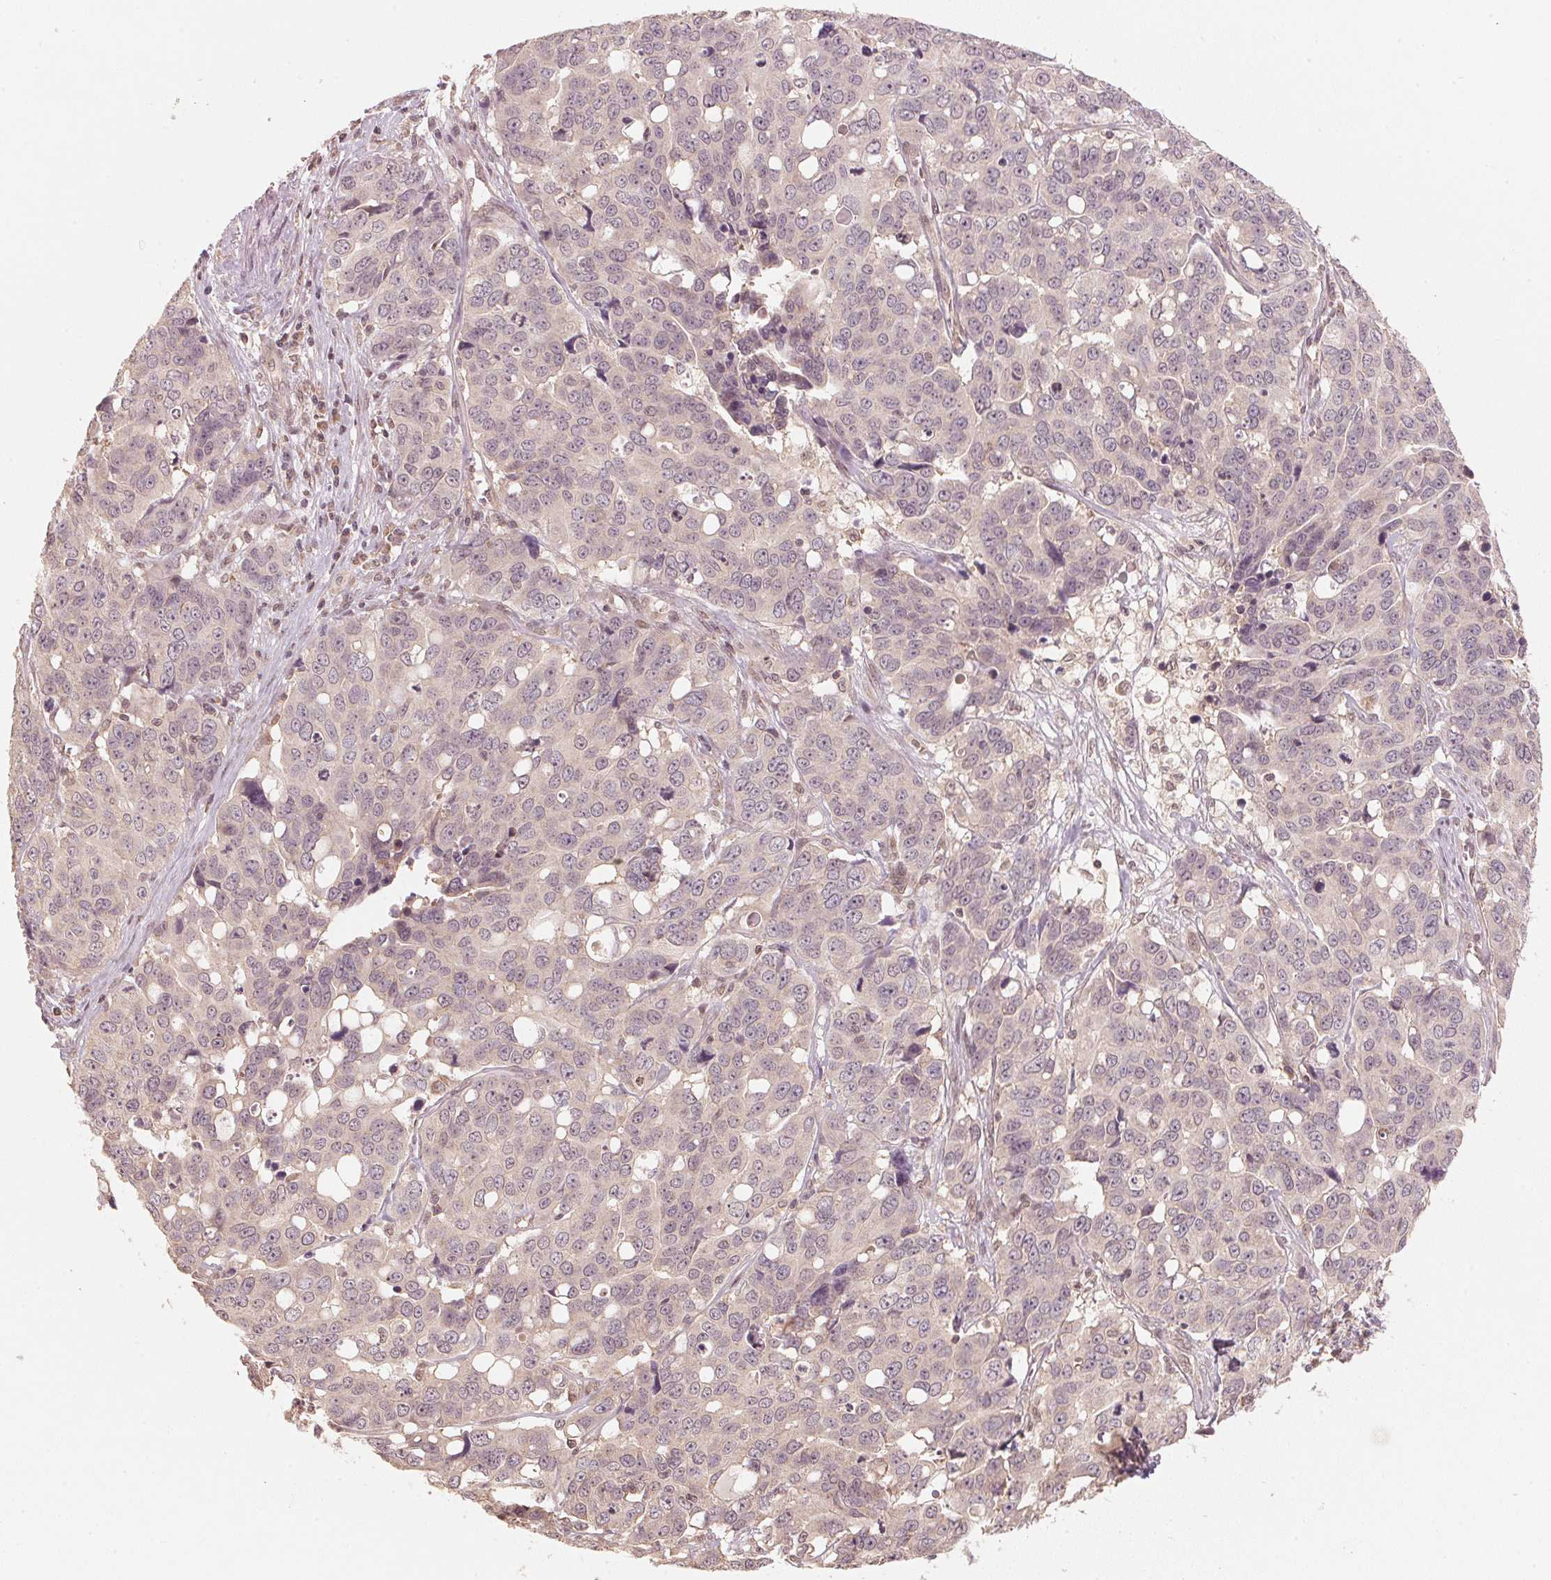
{"staining": {"intensity": "negative", "quantity": "none", "location": "none"}, "tissue": "ovarian cancer", "cell_type": "Tumor cells", "image_type": "cancer", "snomed": [{"axis": "morphology", "description": "Carcinoma, endometroid"}, {"axis": "topography", "description": "Ovary"}], "caption": "There is no significant positivity in tumor cells of ovarian cancer. Nuclei are stained in blue.", "gene": "C2orf73", "patient": {"sex": "female", "age": 78}}